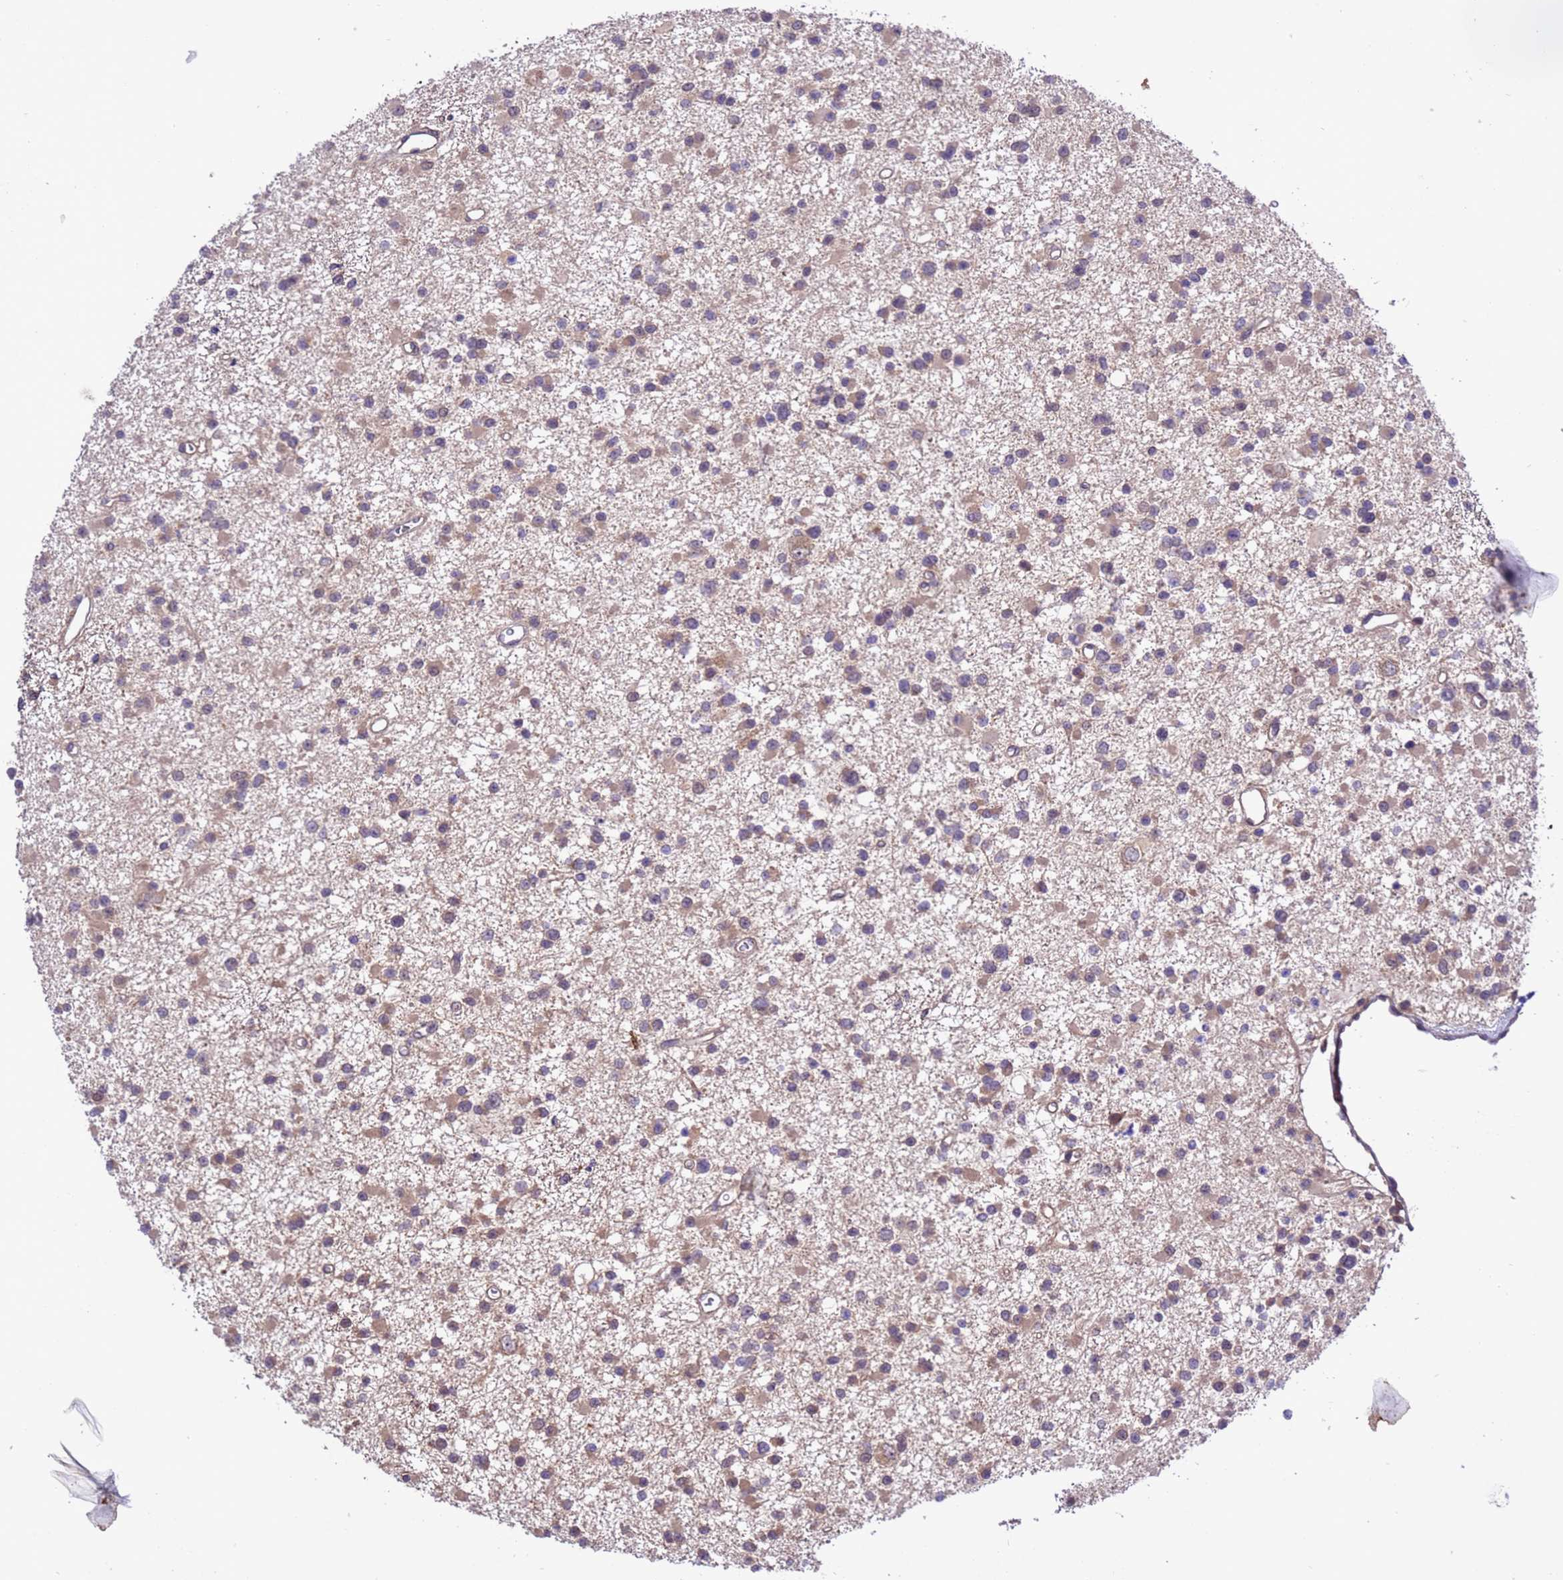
{"staining": {"intensity": "weak", "quantity": ">75%", "location": "cytoplasmic/membranous"}, "tissue": "glioma", "cell_type": "Tumor cells", "image_type": "cancer", "snomed": [{"axis": "morphology", "description": "Glioma, malignant, Low grade"}, {"axis": "topography", "description": "Brain"}], "caption": "High-magnification brightfield microscopy of glioma stained with DAB (3,3'-diaminobenzidine) (brown) and counterstained with hematoxylin (blue). tumor cells exhibit weak cytoplasmic/membranous staining is identified in about>75% of cells. (Brightfield microscopy of DAB IHC at high magnification).", "gene": "ZFP69B", "patient": {"sex": "female", "age": 22}}